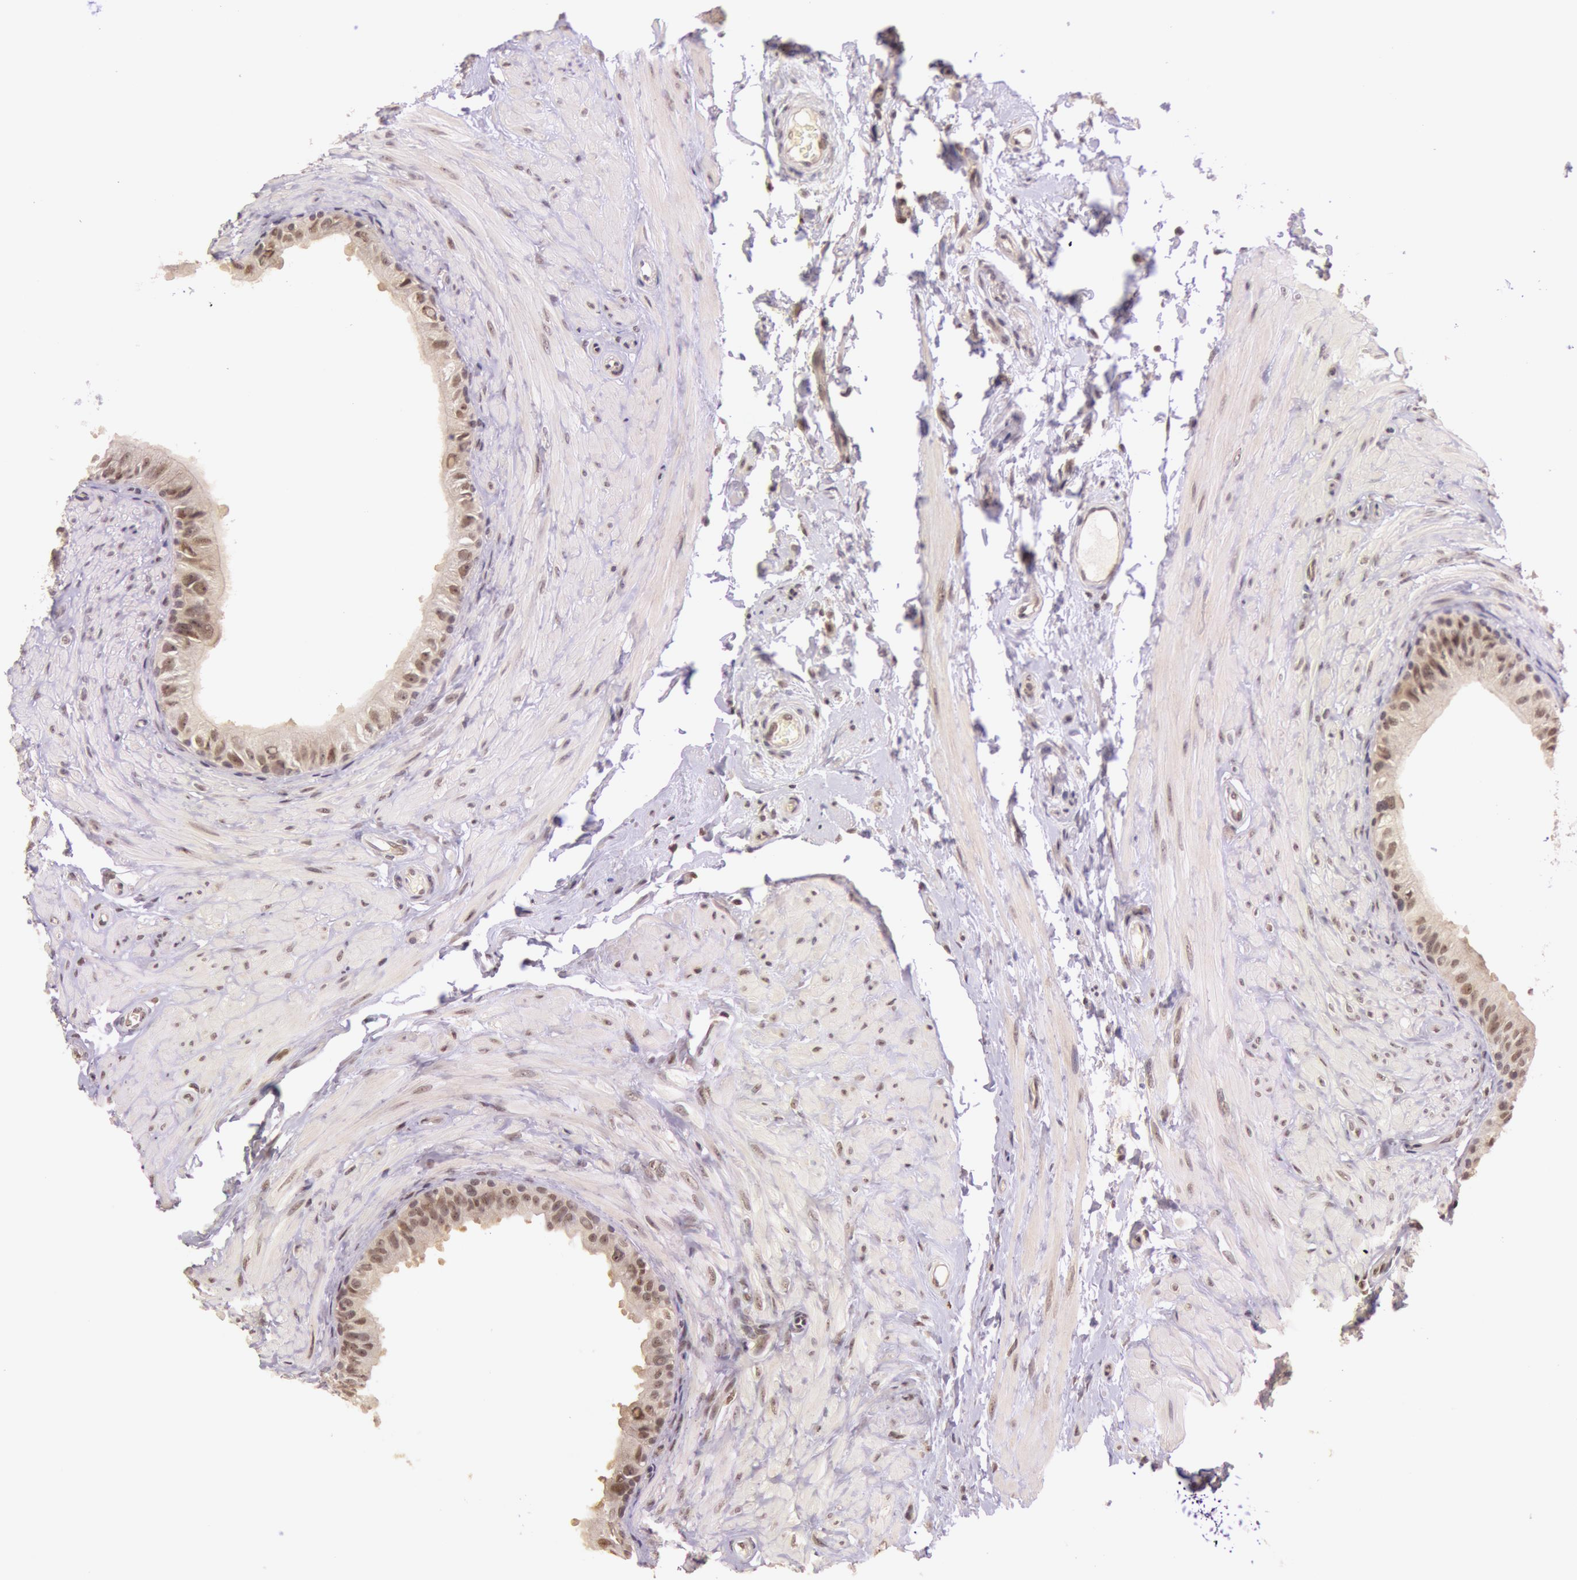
{"staining": {"intensity": "moderate", "quantity": ">75%", "location": "cytoplasmic/membranous,nuclear"}, "tissue": "epididymis", "cell_type": "Glandular cells", "image_type": "normal", "snomed": [{"axis": "morphology", "description": "Normal tissue, NOS"}, {"axis": "topography", "description": "Epididymis"}], "caption": "Moderate cytoplasmic/membranous,nuclear staining for a protein is present in about >75% of glandular cells of benign epididymis using immunohistochemistry (IHC).", "gene": "RTL10", "patient": {"sex": "male", "age": 68}}